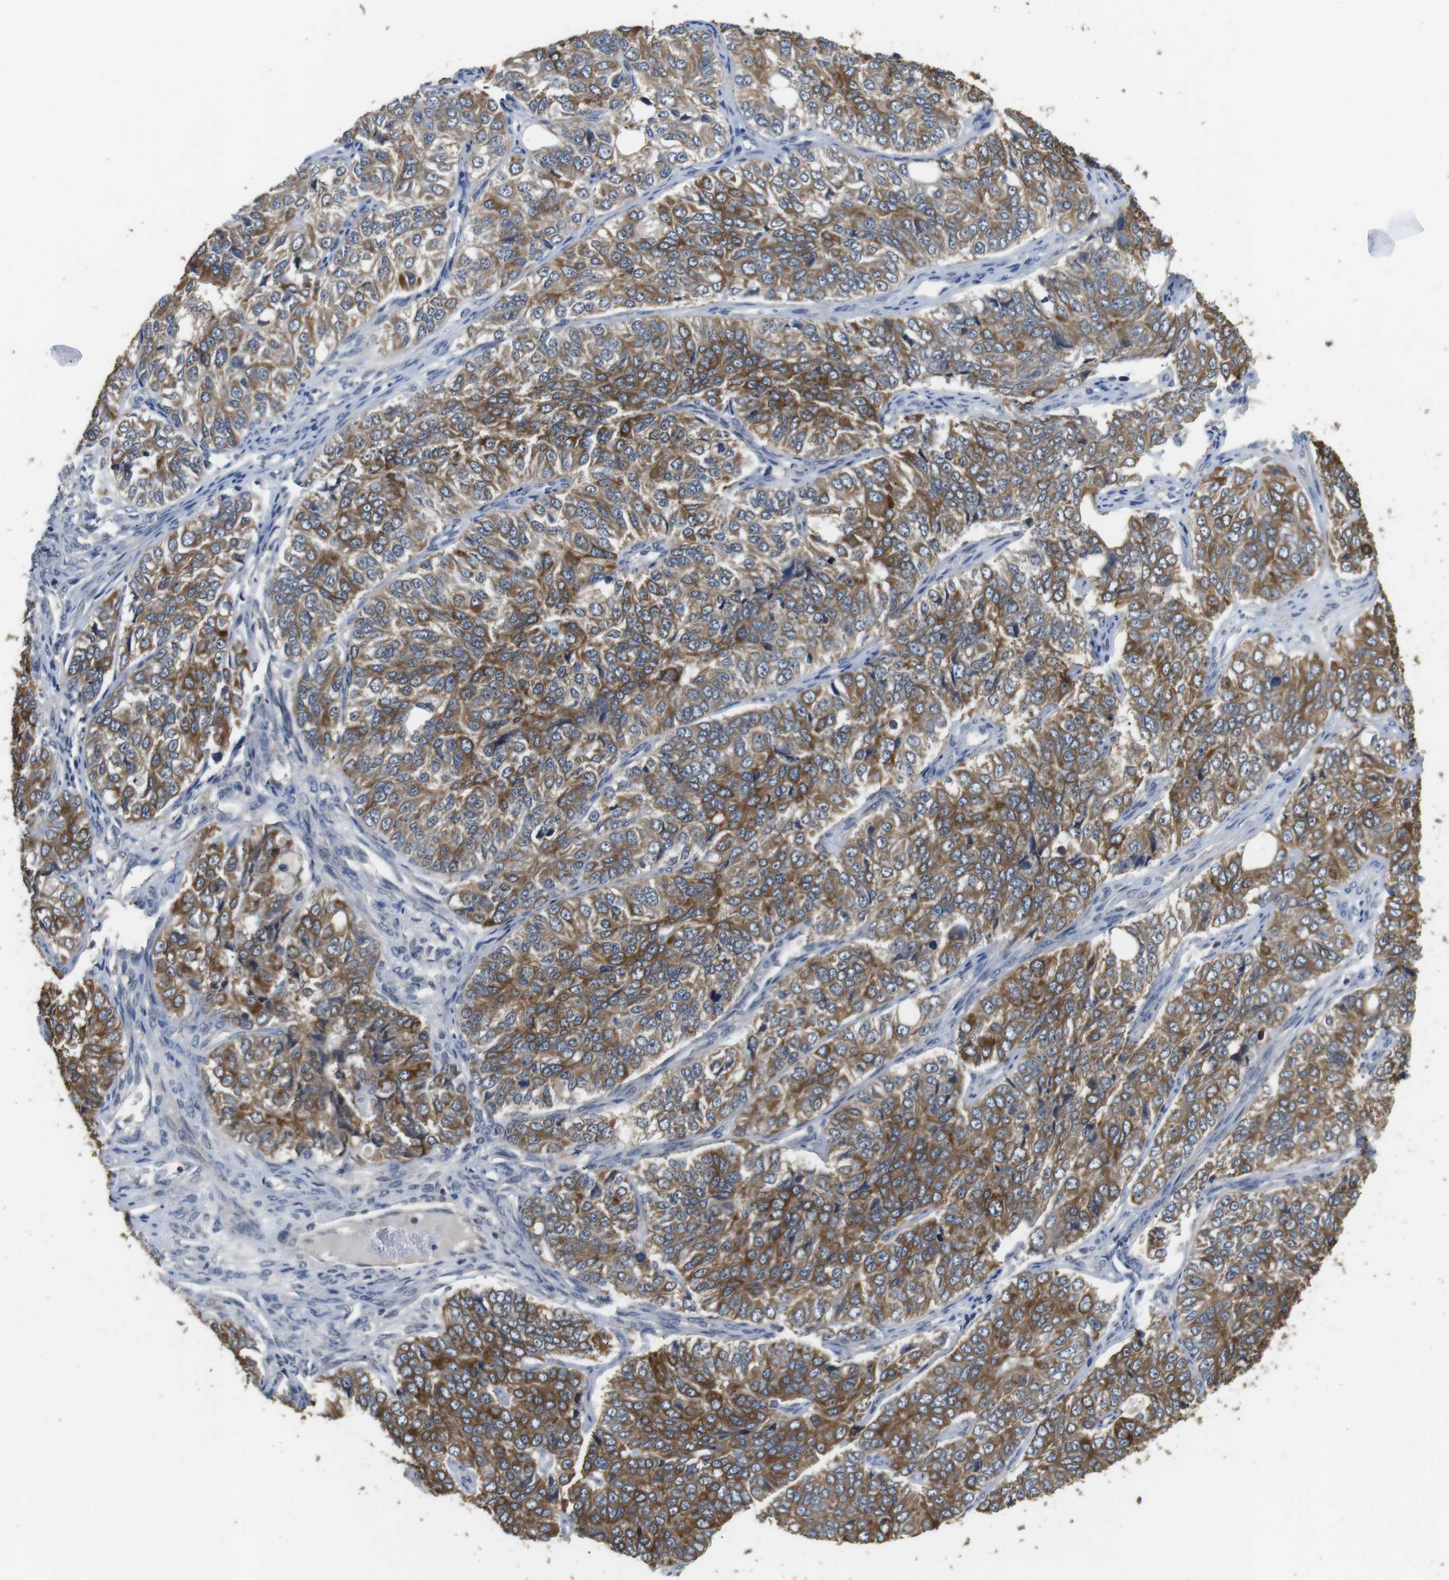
{"staining": {"intensity": "moderate", "quantity": ">75%", "location": "cytoplasmic/membranous"}, "tissue": "ovarian cancer", "cell_type": "Tumor cells", "image_type": "cancer", "snomed": [{"axis": "morphology", "description": "Carcinoma, endometroid"}, {"axis": "topography", "description": "Ovary"}], "caption": "A brown stain labels moderate cytoplasmic/membranous positivity of a protein in human ovarian cancer (endometroid carcinoma) tumor cells.", "gene": "ADGRL3", "patient": {"sex": "female", "age": 51}}